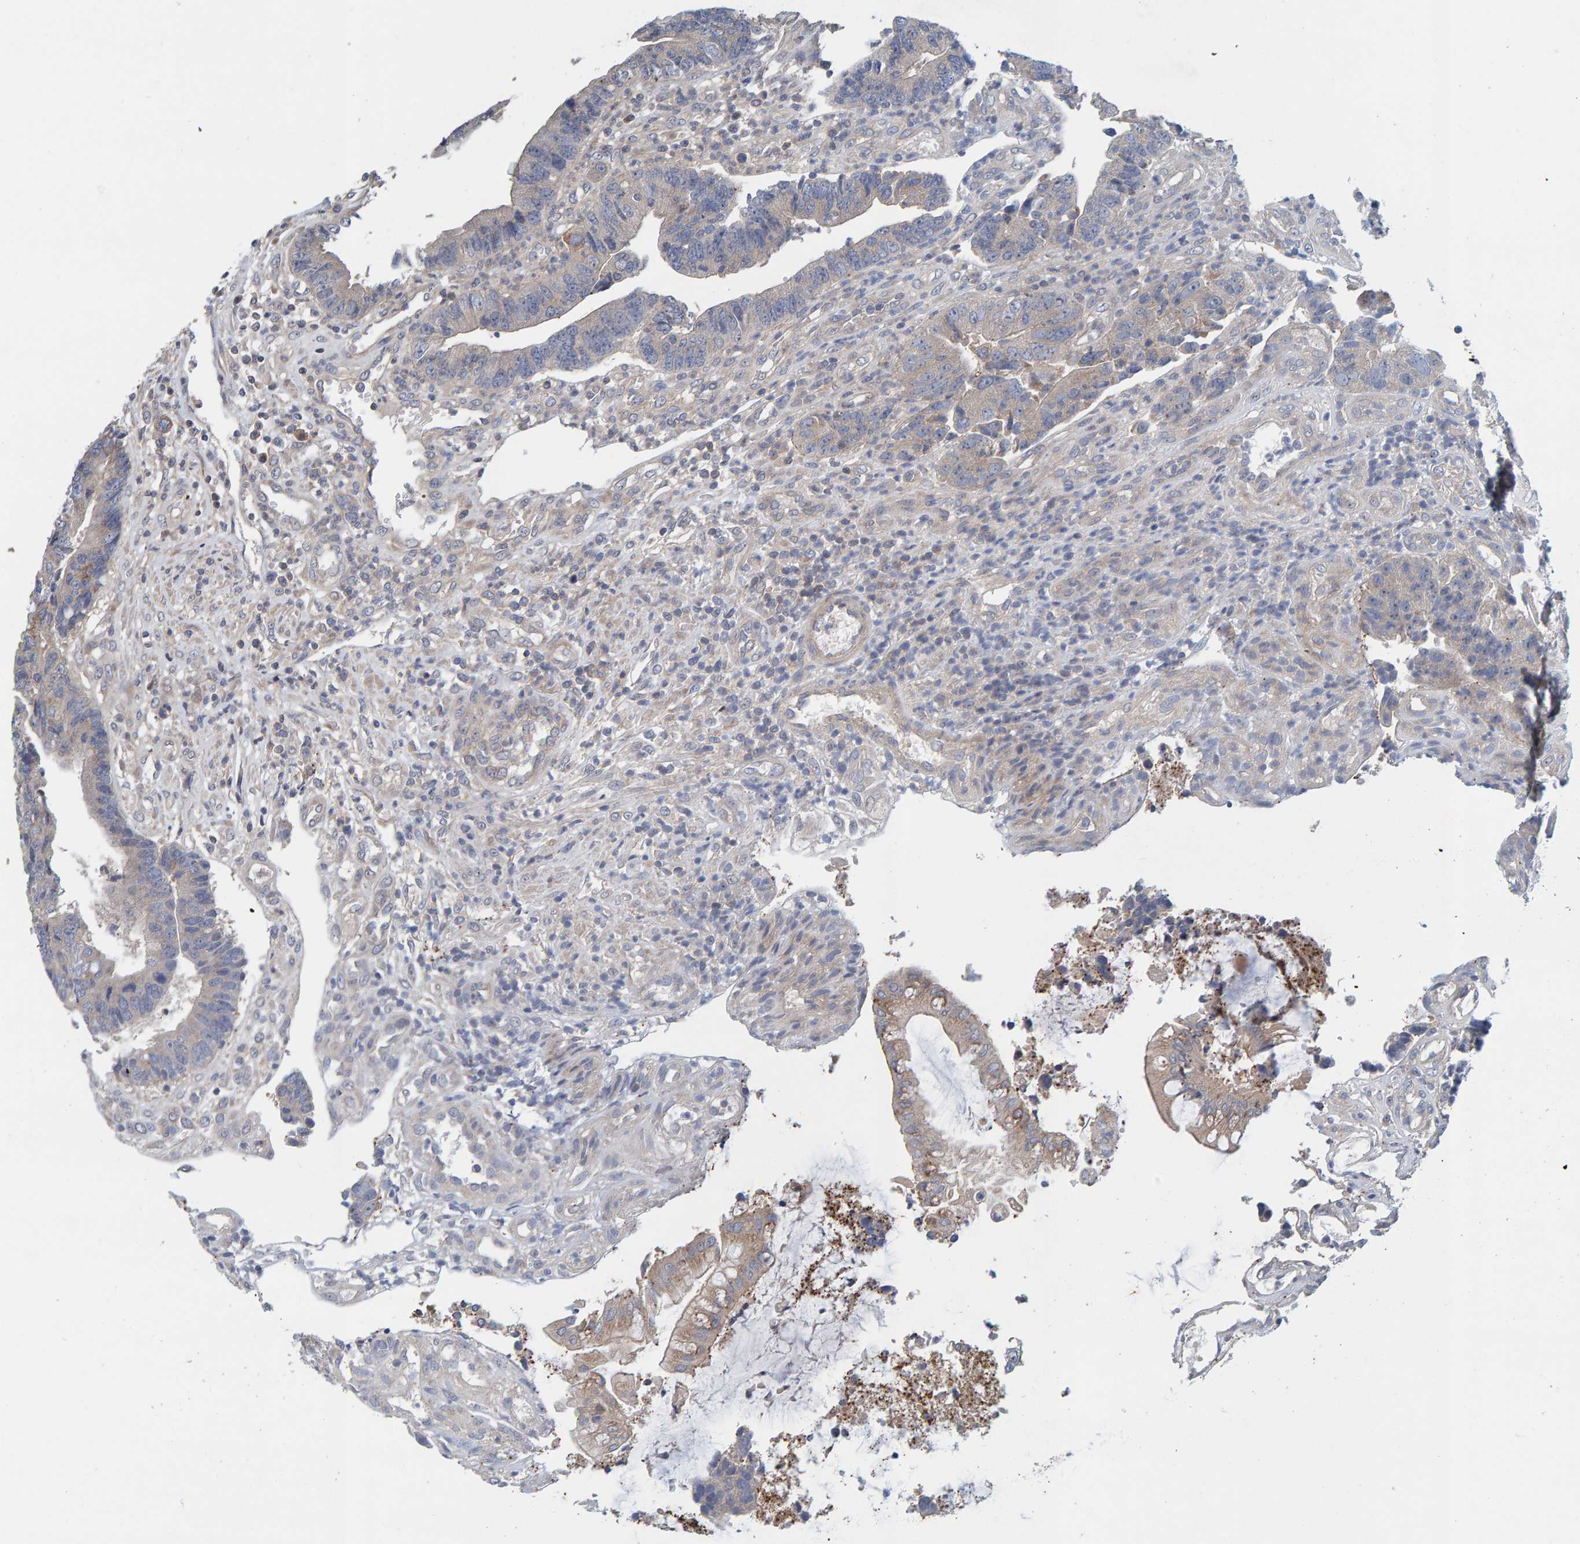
{"staining": {"intensity": "negative", "quantity": "none", "location": "none"}, "tissue": "colorectal cancer", "cell_type": "Tumor cells", "image_type": "cancer", "snomed": [{"axis": "morphology", "description": "Adenocarcinoma, NOS"}, {"axis": "topography", "description": "Rectum"}], "caption": "High power microscopy image of an IHC photomicrograph of colorectal adenocarcinoma, revealing no significant positivity in tumor cells. (Brightfield microscopy of DAB (3,3'-diaminobenzidine) IHC at high magnification).", "gene": "CCM2", "patient": {"sex": "male", "age": 84}}